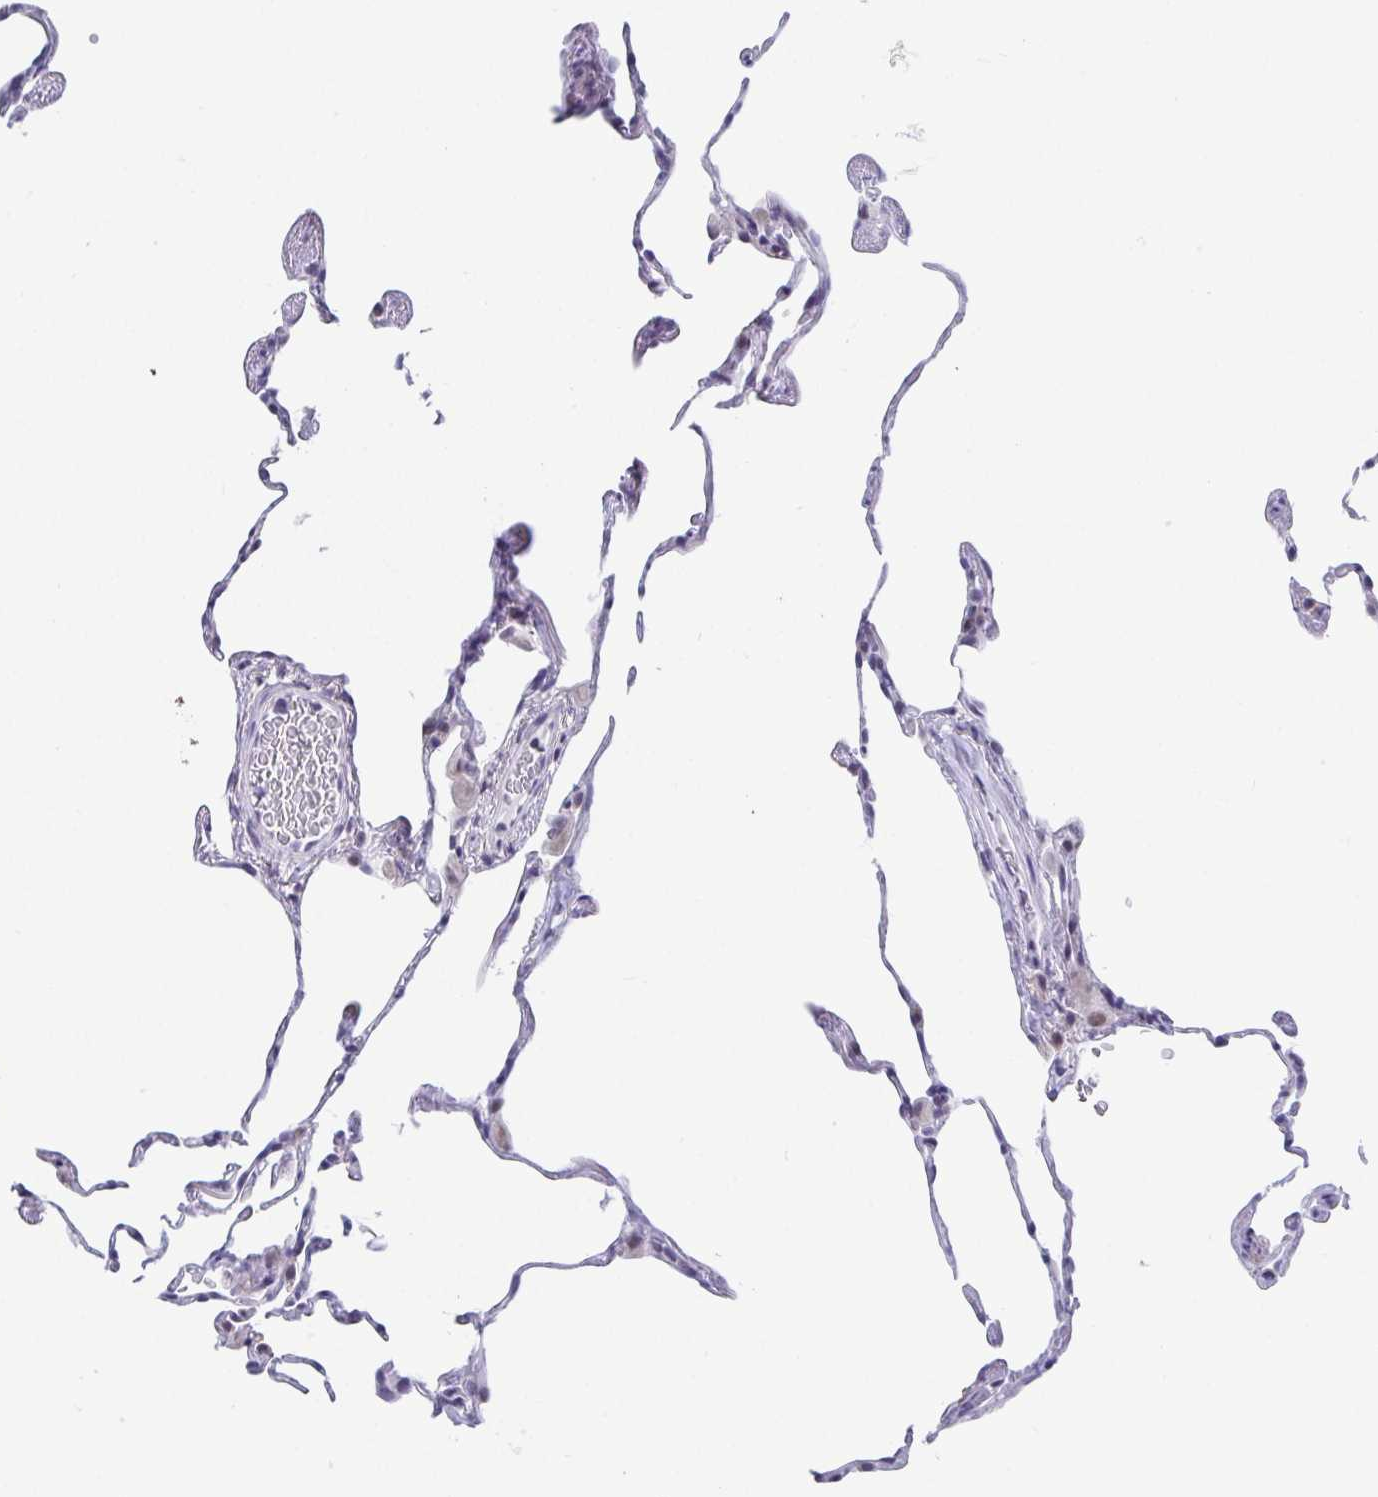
{"staining": {"intensity": "negative", "quantity": "none", "location": "none"}, "tissue": "lung", "cell_type": "Alveolar cells", "image_type": "normal", "snomed": [{"axis": "morphology", "description": "Normal tissue, NOS"}, {"axis": "topography", "description": "Lung"}], "caption": "IHC micrograph of unremarkable human lung stained for a protein (brown), which exhibits no staining in alveolar cells.", "gene": "WDR72", "patient": {"sex": "female", "age": 57}}